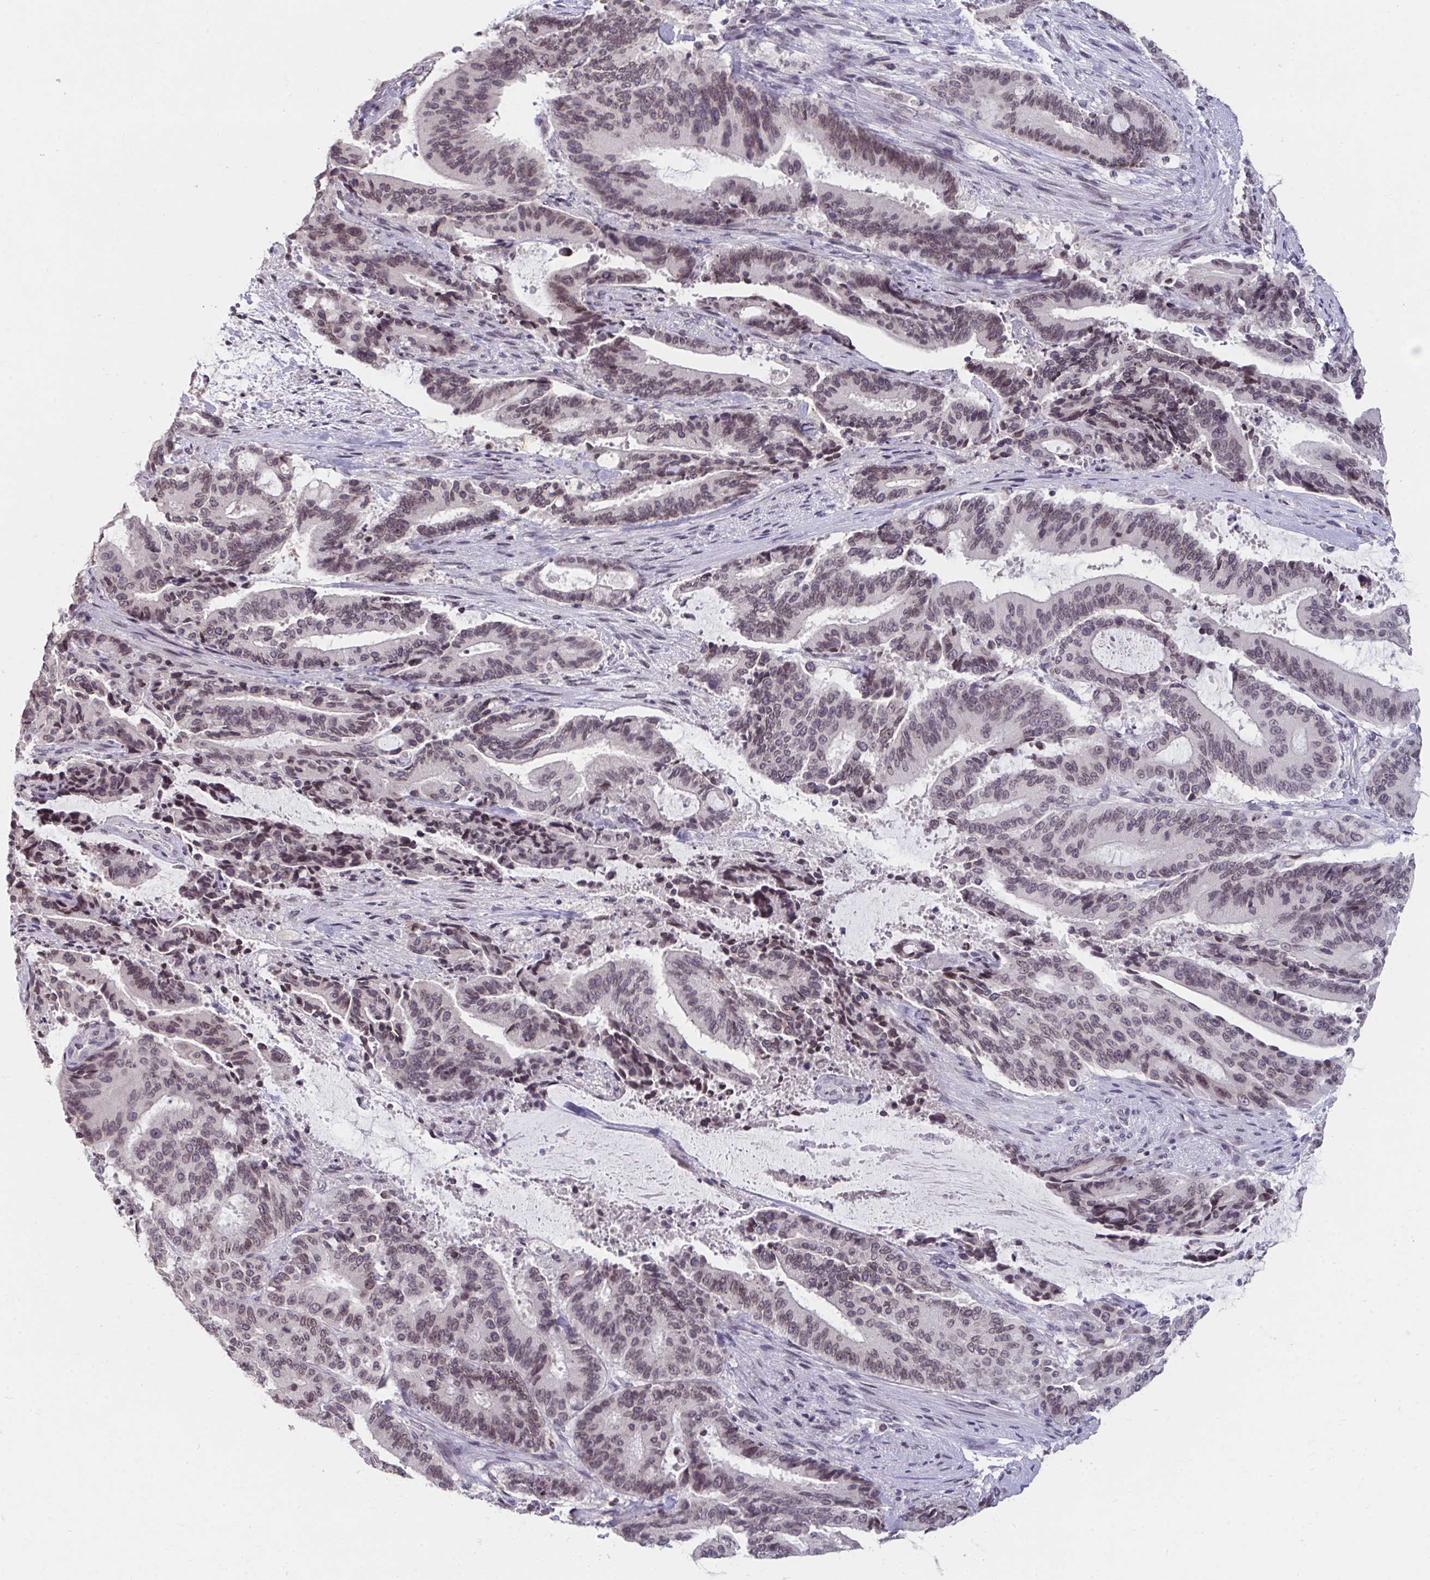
{"staining": {"intensity": "weak", "quantity": "25%-75%", "location": "nuclear"}, "tissue": "liver cancer", "cell_type": "Tumor cells", "image_type": "cancer", "snomed": [{"axis": "morphology", "description": "Normal tissue, NOS"}, {"axis": "morphology", "description": "Cholangiocarcinoma"}, {"axis": "topography", "description": "Liver"}, {"axis": "topography", "description": "Peripheral nerve tissue"}], "caption": "This micrograph displays IHC staining of cholangiocarcinoma (liver), with low weak nuclear staining in about 25%-75% of tumor cells.", "gene": "NUP133", "patient": {"sex": "female", "age": 73}}